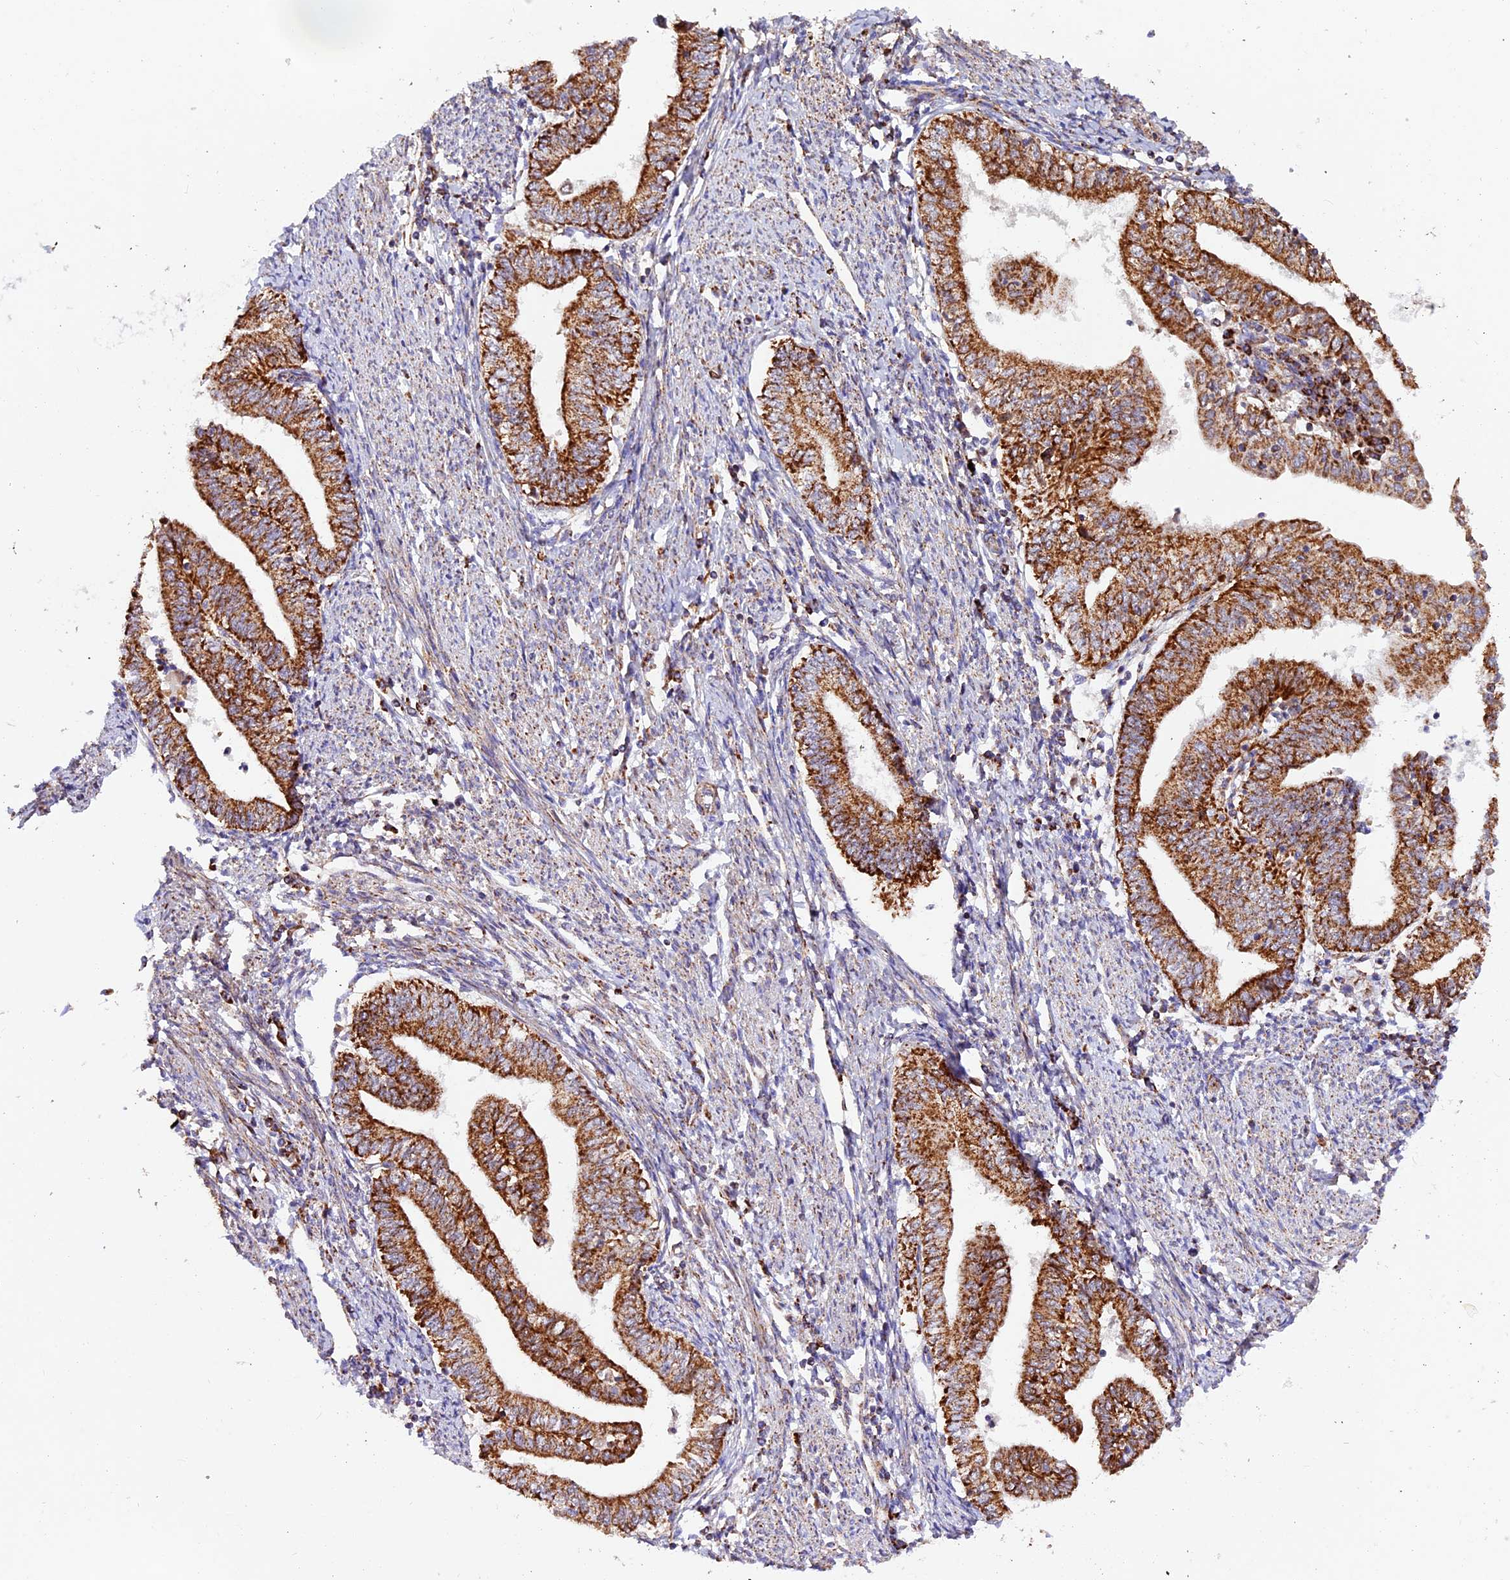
{"staining": {"intensity": "strong", "quantity": ">75%", "location": "cytoplasmic/membranous"}, "tissue": "endometrial cancer", "cell_type": "Tumor cells", "image_type": "cancer", "snomed": [{"axis": "morphology", "description": "Adenocarcinoma, NOS"}, {"axis": "topography", "description": "Endometrium"}], "caption": "Strong cytoplasmic/membranous protein expression is seen in about >75% of tumor cells in endometrial adenocarcinoma.", "gene": "NDUFA8", "patient": {"sex": "female", "age": 66}}